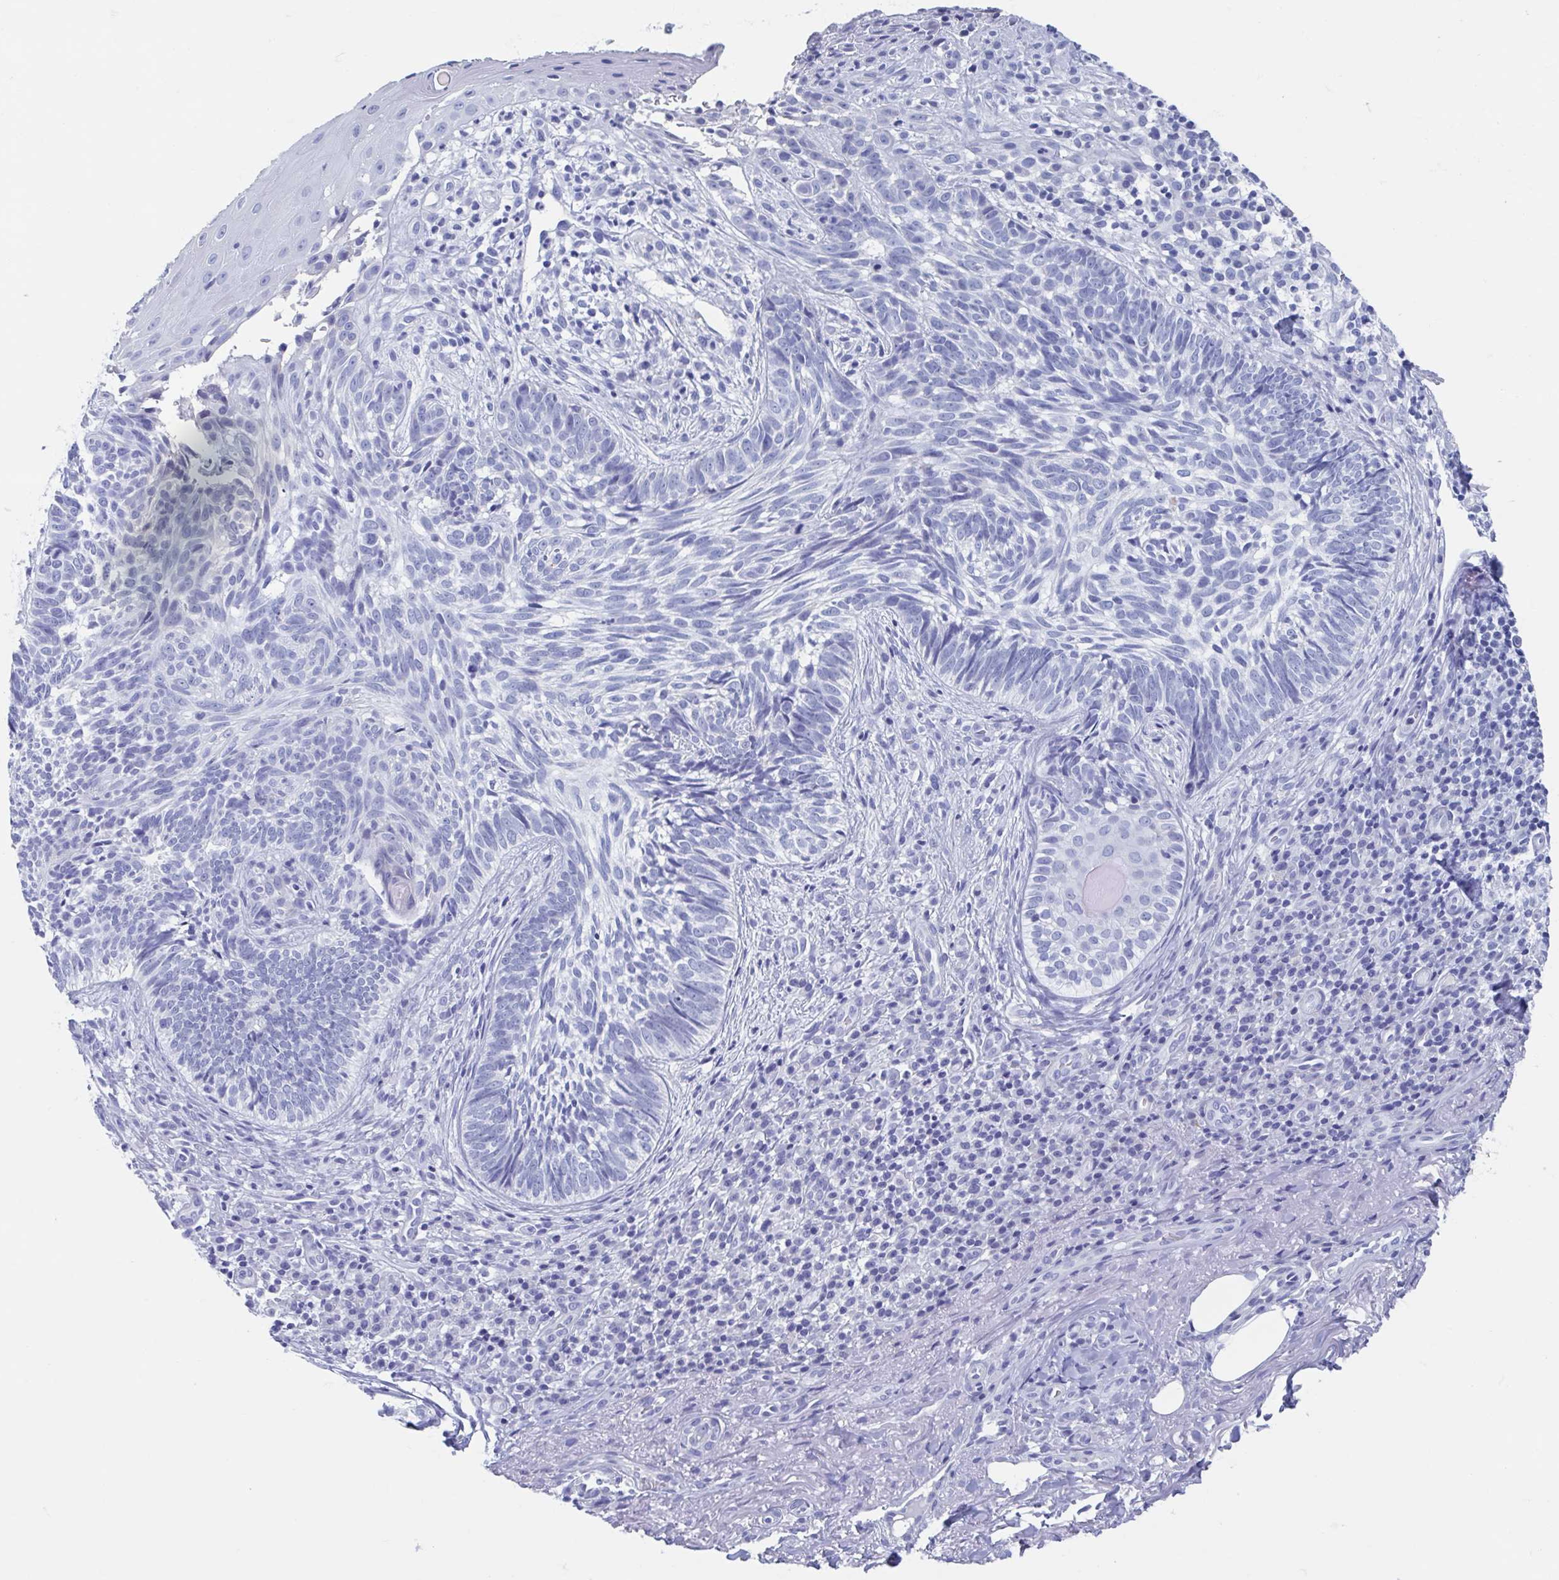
{"staining": {"intensity": "negative", "quantity": "none", "location": "none"}, "tissue": "skin cancer", "cell_type": "Tumor cells", "image_type": "cancer", "snomed": [{"axis": "morphology", "description": "Basal cell carcinoma"}, {"axis": "topography", "description": "Skin"}], "caption": "There is no significant positivity in tumor cells of skin basal cell carcinoma.", "gene": "SHCBP1L", "patient": {"sex": "male", "age": 65}}